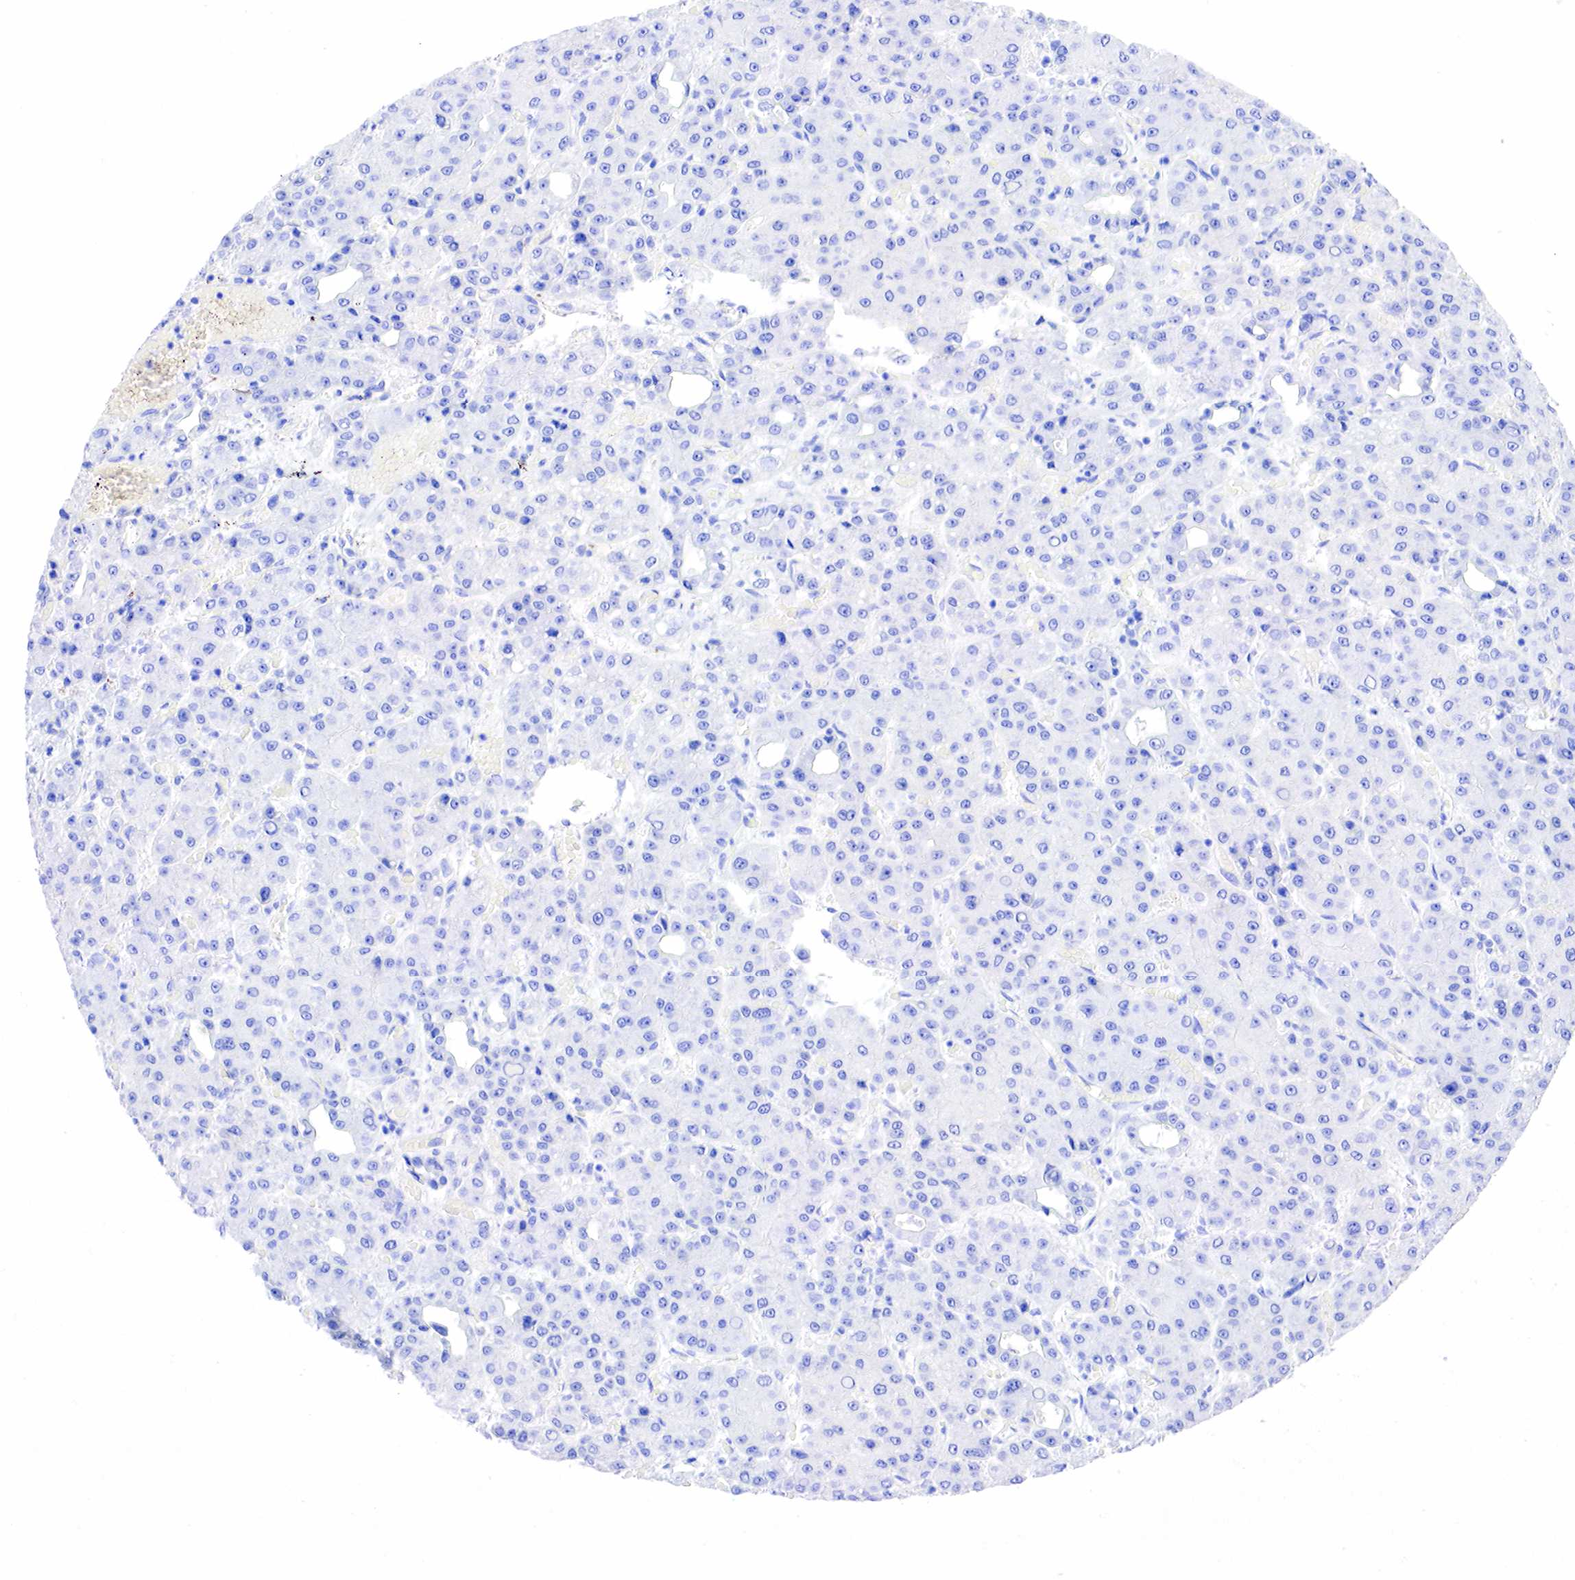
{"staining": {"intensity": "negative", "quantity": "none", "location": "none"}, "tissue": "liver cancer", "cell_type": "Tumor cells", "image_type": "cancer", "snomed": [{"axis": "morphology", "description": "Carcinoma, Hepatocellular, NOS"}, {"axis": "topography", "description": "Liver"}], "caption": "This is a micrograph of immunohistochemistry (IHC) staining of liver cancer, which shows no staining in tumor cells.", "gene": "KLK3", "patient": {"sex": "male", "age": 69}}